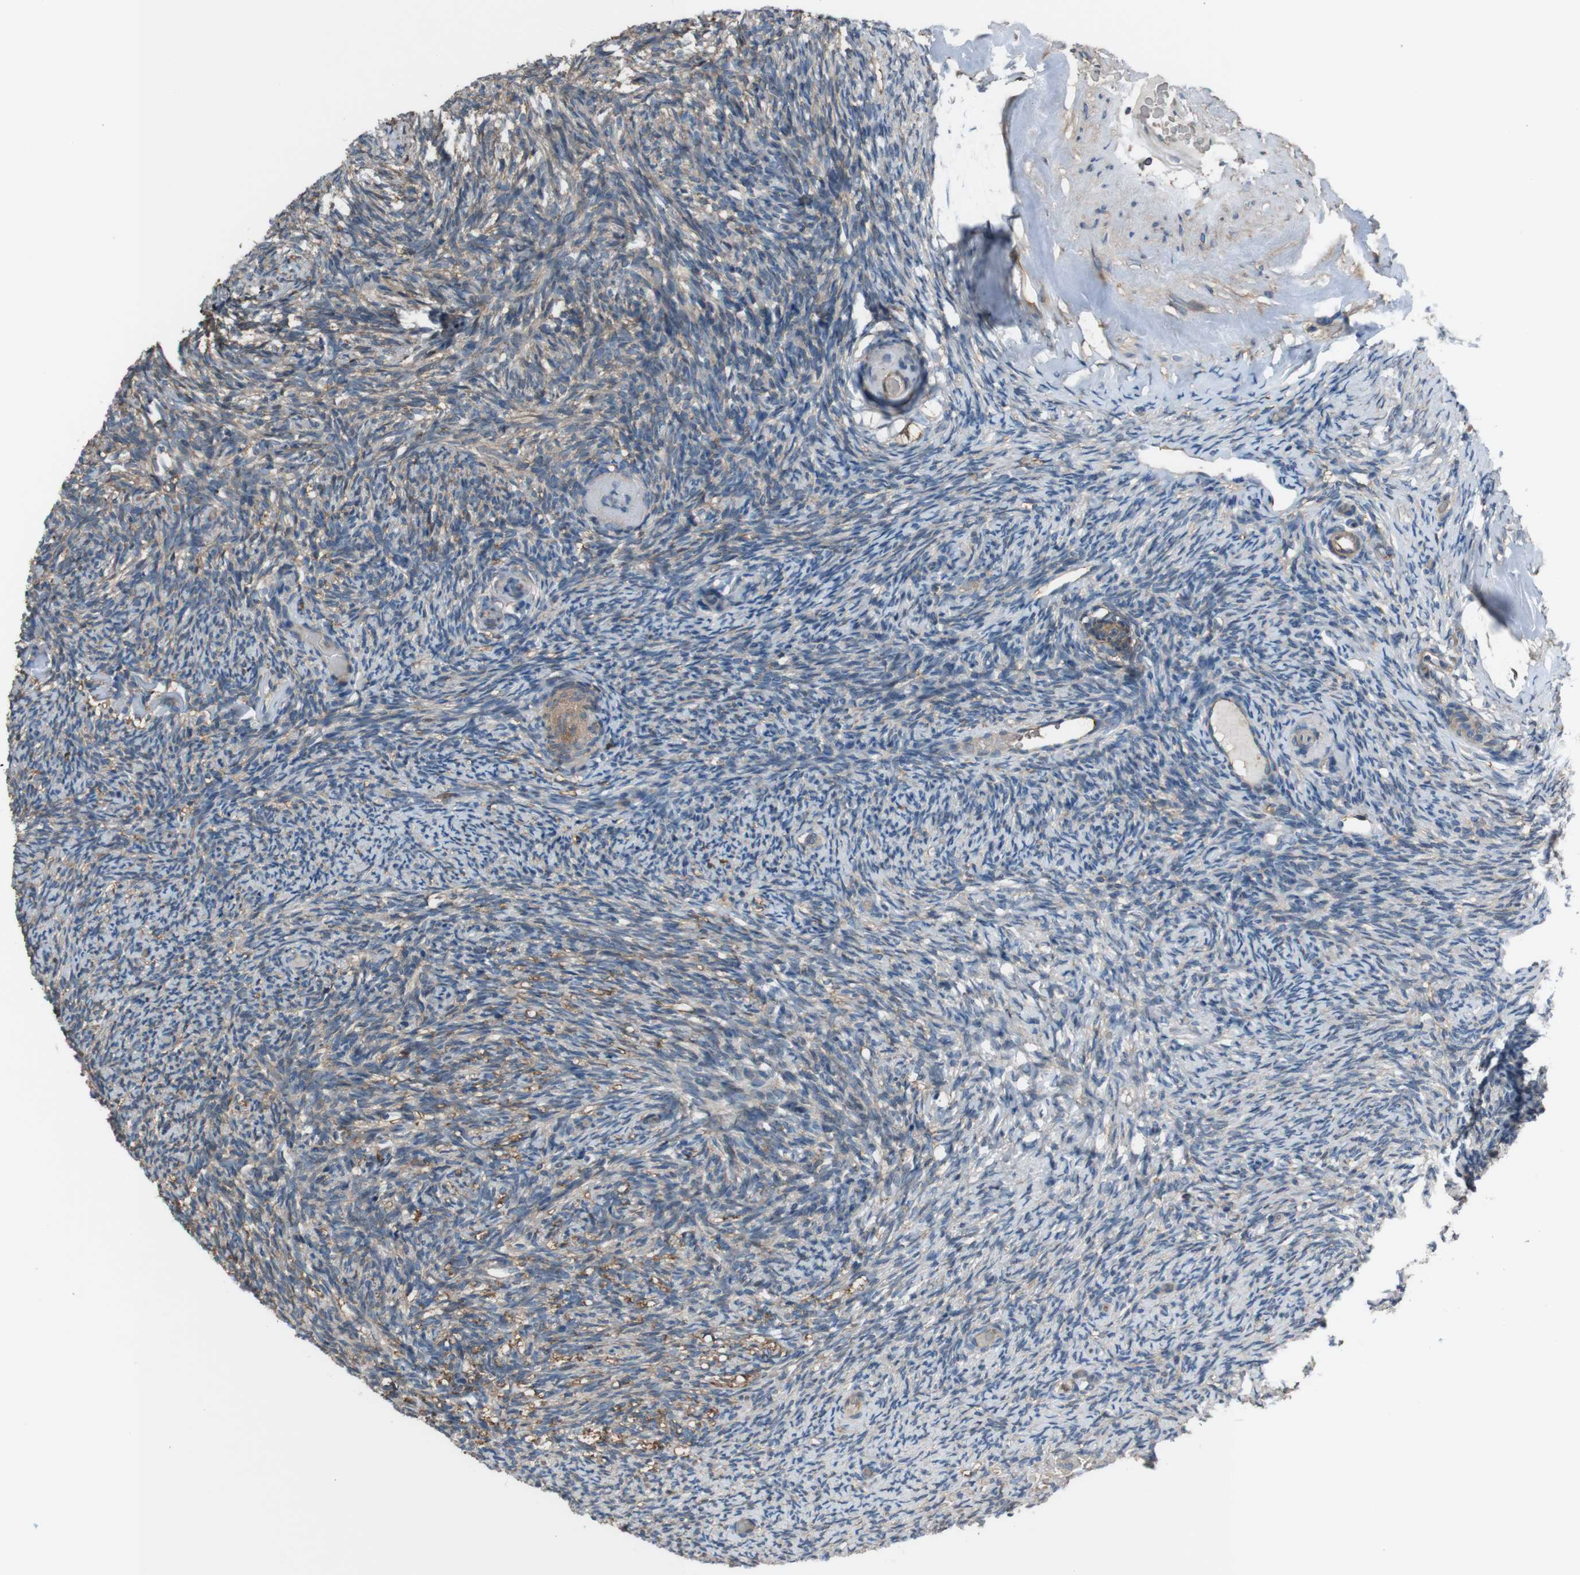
{"staining": {"intensity": "weak", "quantity": "25%-75%", "location": "cytoplasmic/membranous"}, "tissue": "ovary", "cell_type": "Ovarian stroma cells", "image_type": "normal", "snomed": [{"axis": "morphology", "description": "Normal tissue, NOS"}, {"axis": "topography", "description": "Ovary"}], "caption": "Immunohistochemistry (IHC) micrograph of benign ovary: ovary stained using IHC reveals low levels of weak protein expression localized specifically in the cytoplasmic/membranous of ovarian stroma cells, appearing as a cytoplasmic/membranous brown color.", "gene": "ATP2B1", "patient": {"sex": "female", "age": 60}}